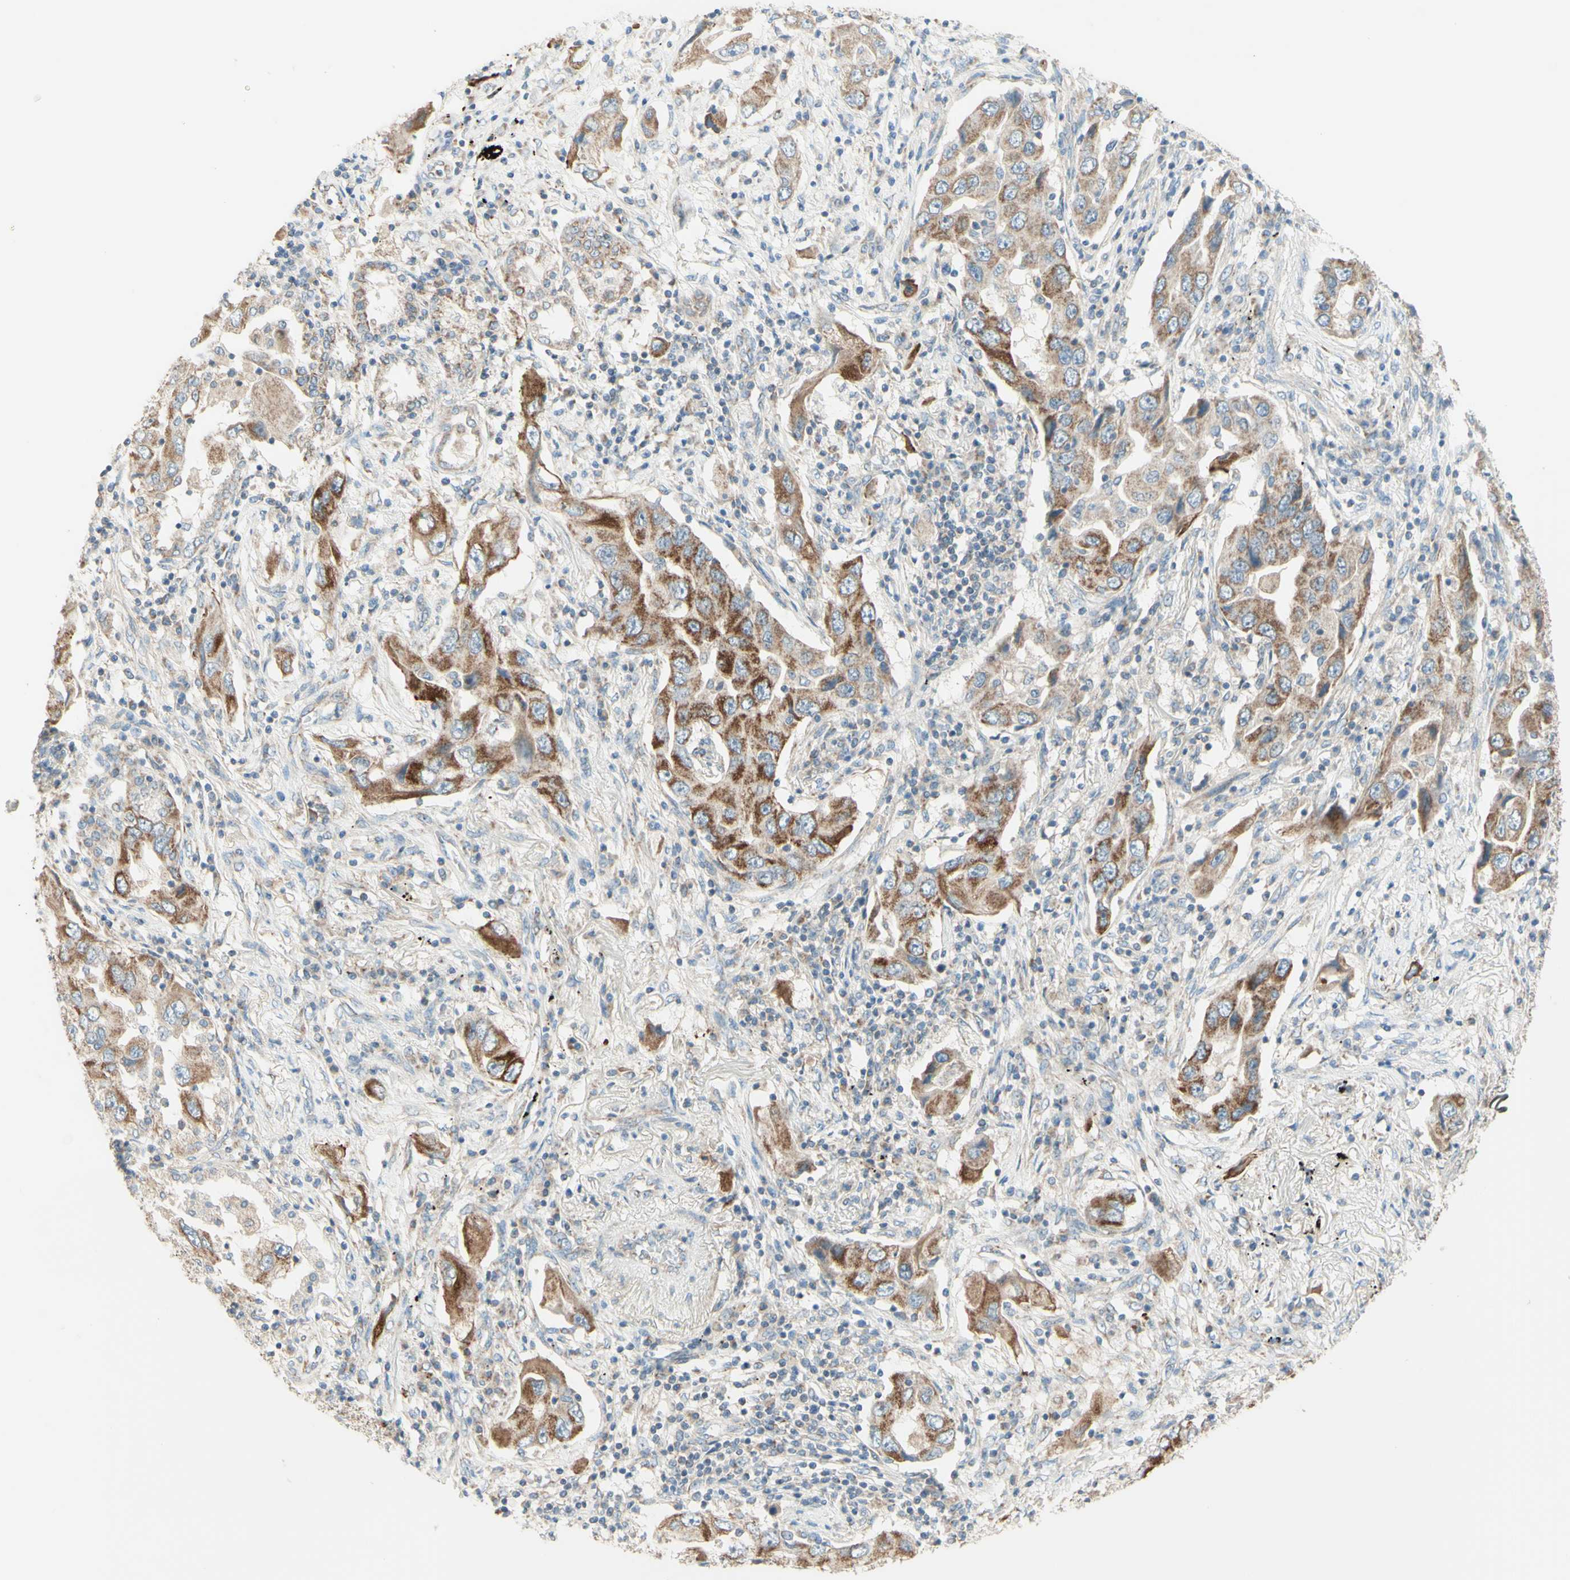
{"staining": {"intensity": "moderate", "quantity": ">75%", "location": "cytoplasmic/membranous"}, "tissue": "lung cancer", "cell_type": "Tumor cells", "image_type": "cancer", "snomed": [{"axis": "morphology", "description": "Adenocarcinoma, NOS"}, {"axis": "topography", "description": "Lung"}], "caption": "There is medium levels of moderate cytoplasmic/membranous staining in tumor cells of lung adenocarcinoma, as demonstrated by immunohistochemical staining (brown color).", "gene": "ARMC10", "patient": {"sex": "female", "age": 65}}